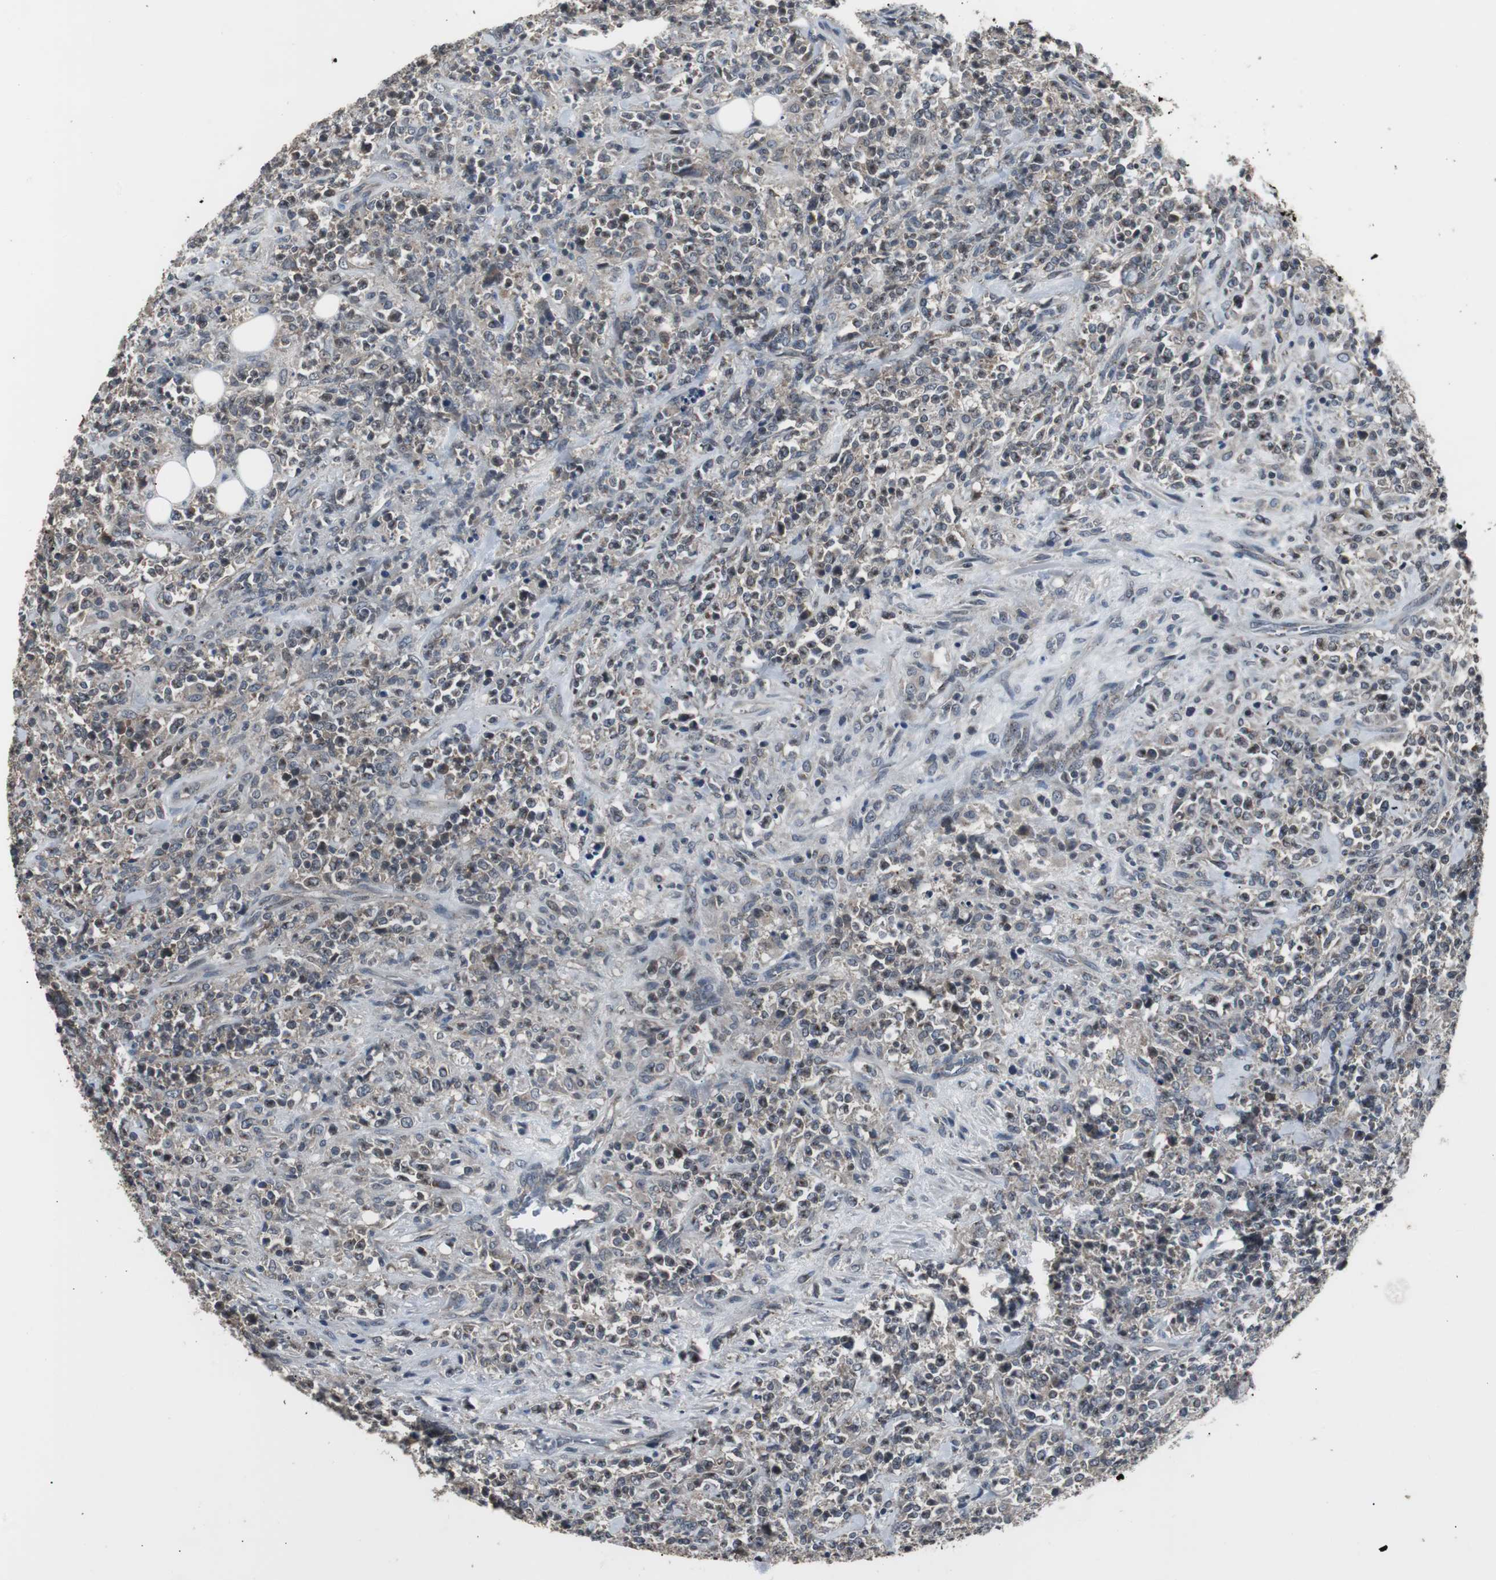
{"staining": {"intensity": "weak", "quantity": "<25%", "location": "cytoplasmic/membranous"}, "tissue": "lymphoma", "cell_type": "Tumor cells", "image_type": "cancer", "snomed": [{"axis": "morphology", "description": "Malignant lymphoma, non-Hodgkin's type, High grade"}, {"axis": "topography", "description": "Soft tissue"}], "caption": "Immunohistochemistry (IHC) of human high-grade malignant lymphoma, non-Hodgkin's type displays no positivity in tumor cells.", "gene": "ZMPSTE24", "patient": {"sex": "male", "age": 18}}